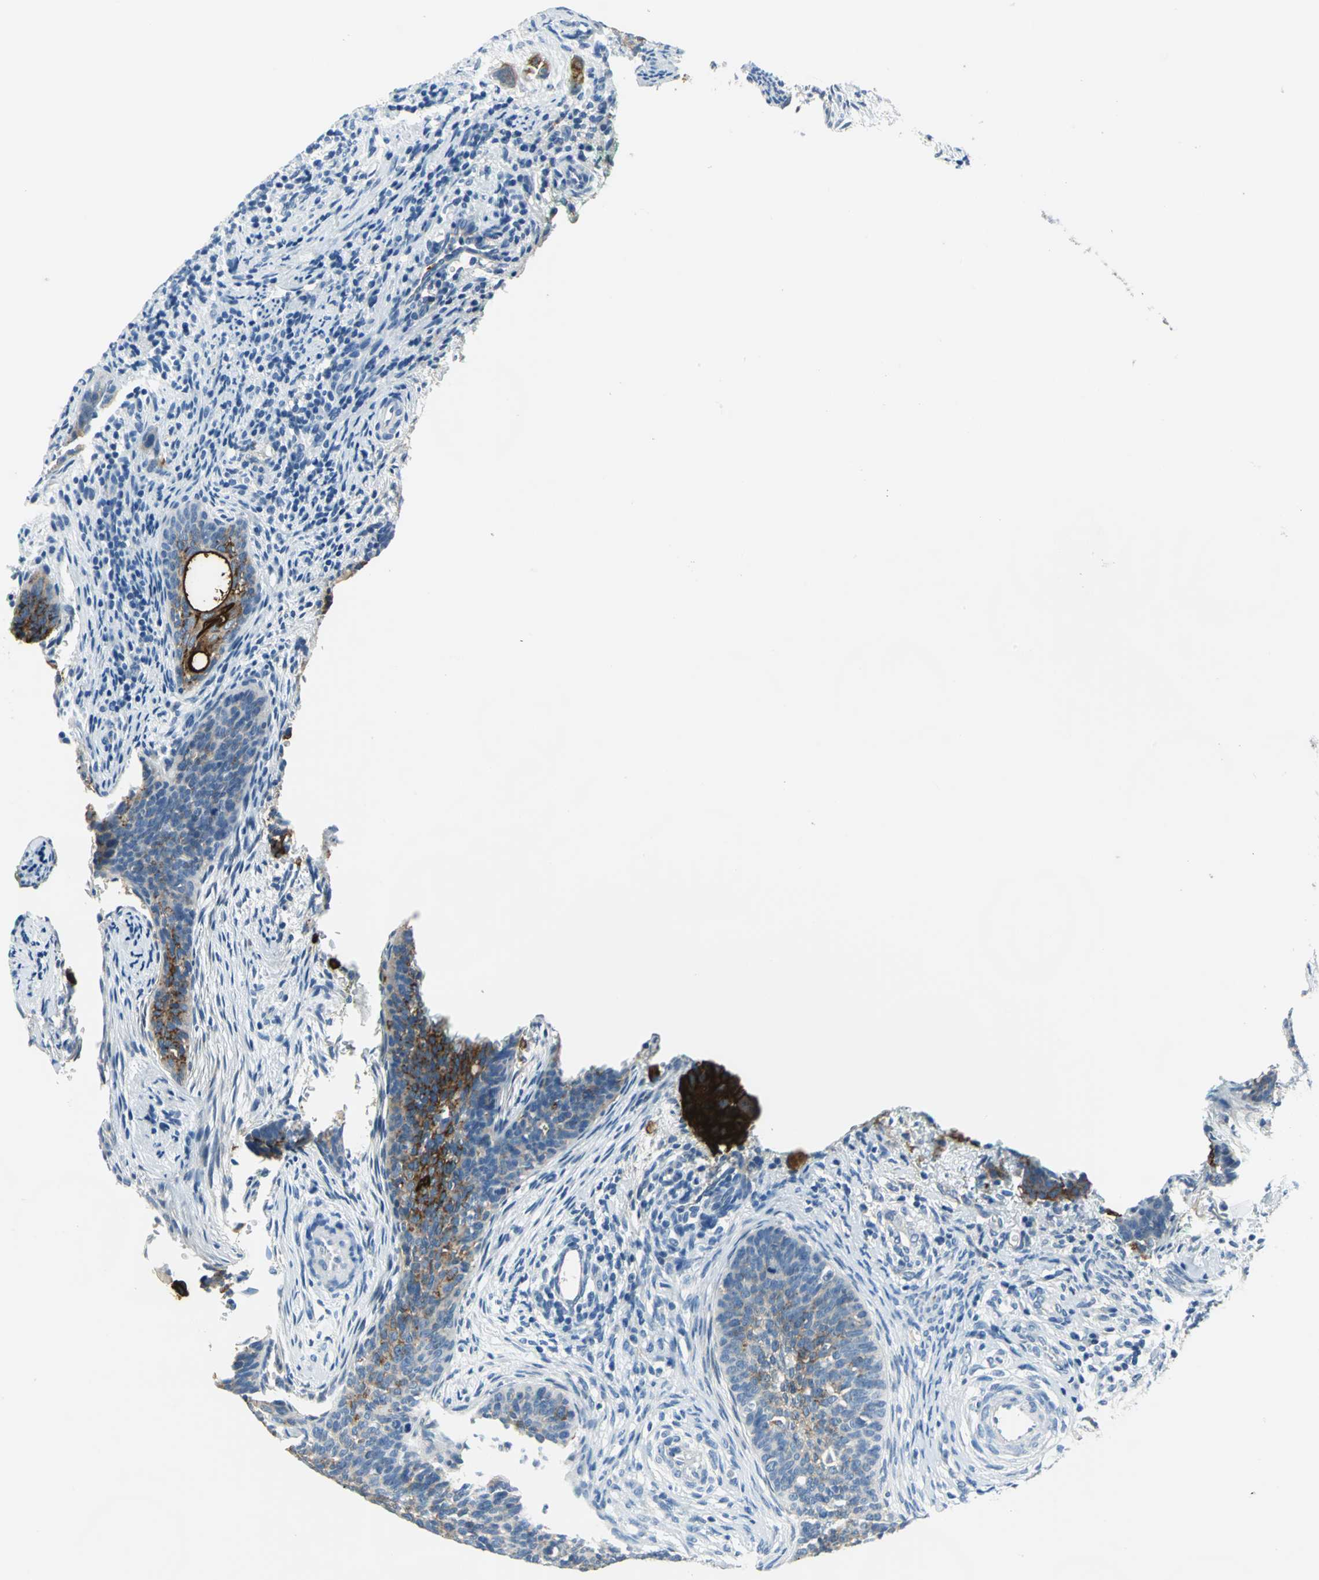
{"staining": {"intensity": "moderate", "quantity": "25%-75%", "location": "cytoplasmic/membranous"}, "tissue": "cervical cancer", "cell_type": "Tumor cells", "image_type": "cancer", "snomed": [{"axis": "morphology", "description": "Squamous cell carcinoma, NOS"}, {"axis": "topography", "description": "Cervix"}], "caption": "Protein analysis of squamous cell carcinoma (cervical) tissue exhibits moderate cytoplasmic/membranous positivity in approximately 25%-75% of tumor cells.", "gene": "MUC4", "patient": {"sex": "female", "age": 33}}